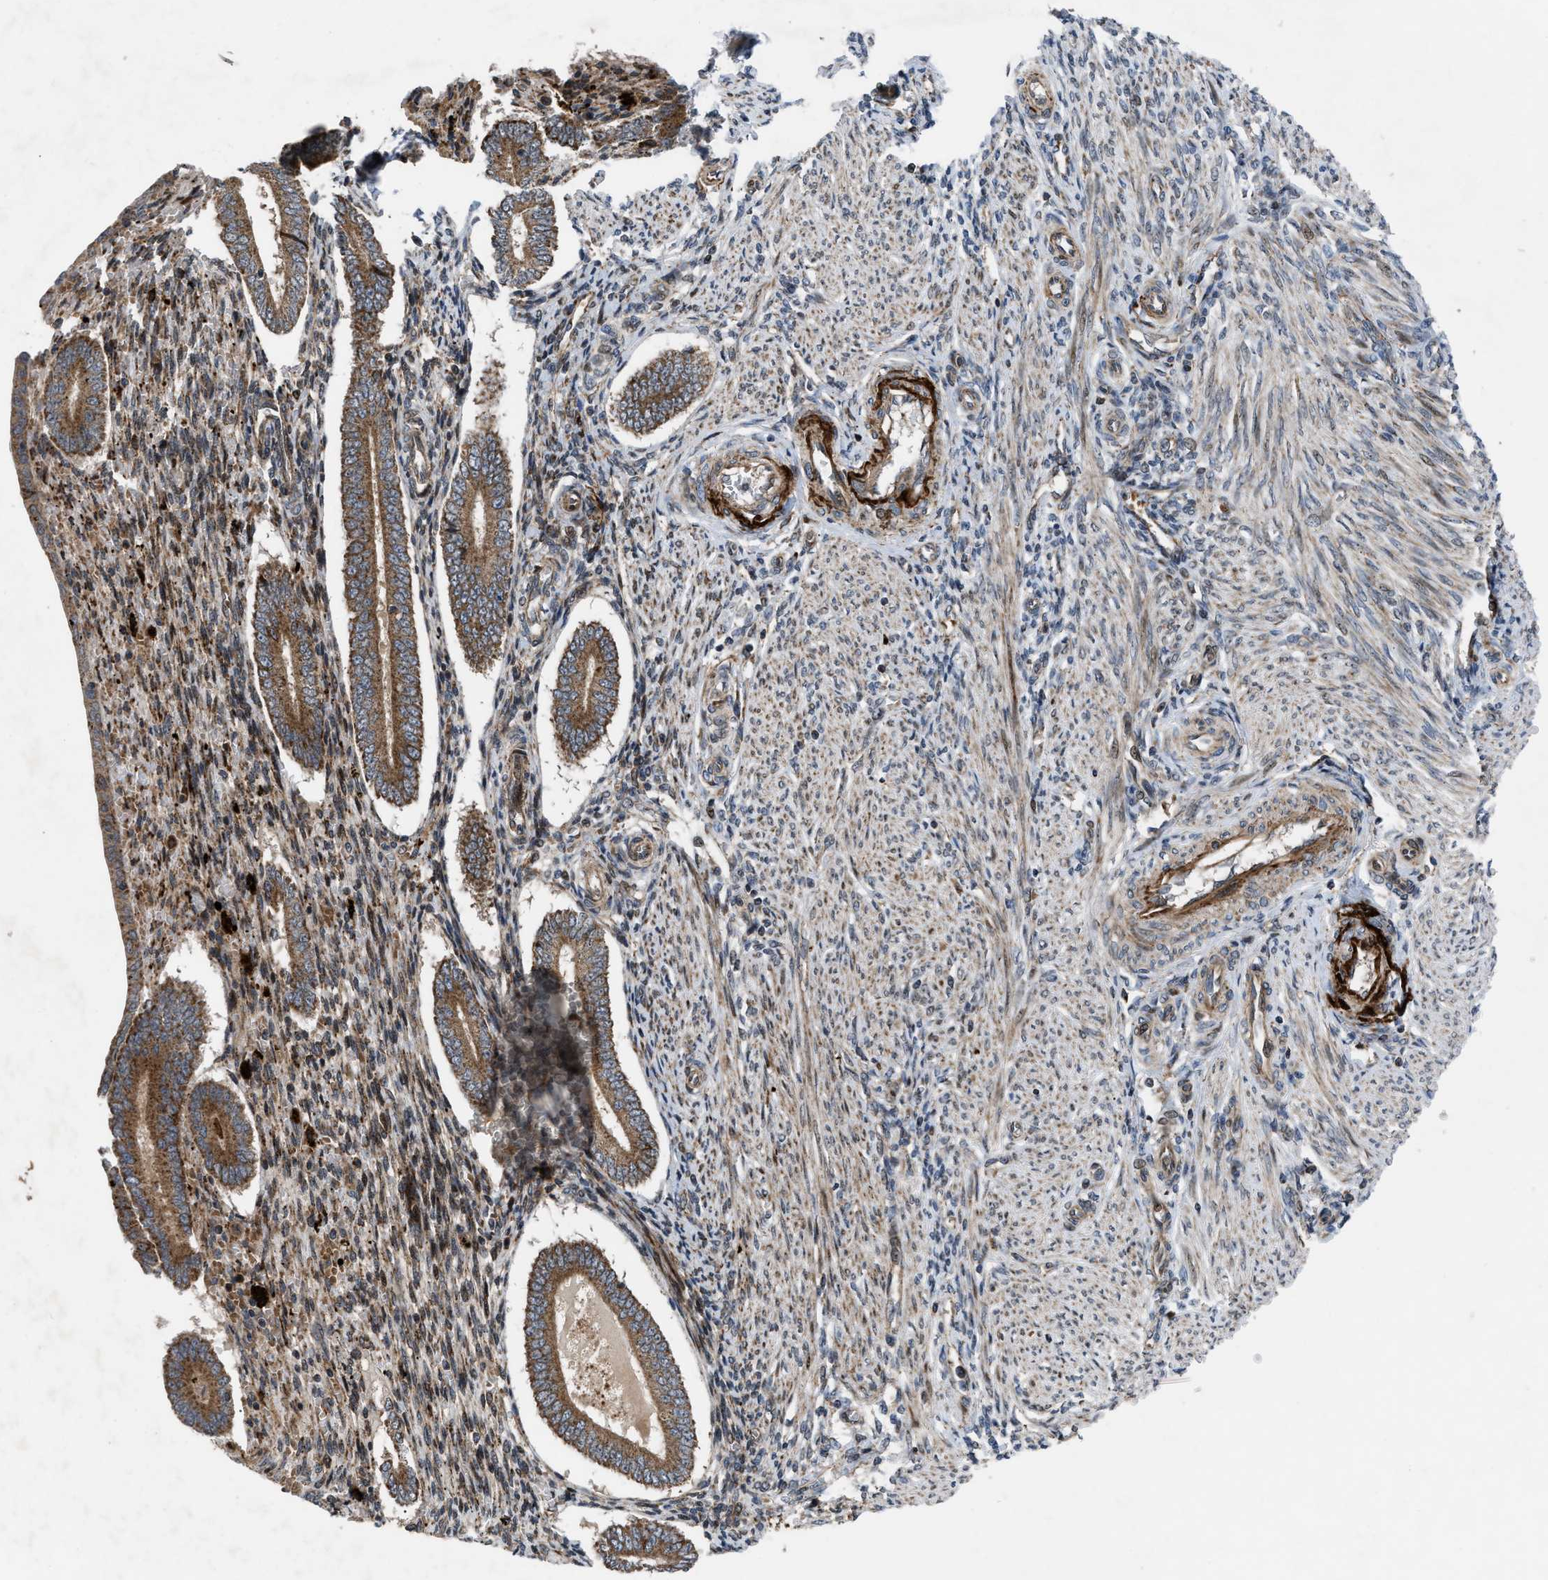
{"staining": {"intensity": "weak", "quantity": "25%-75%", "location": "cytoplasmic/membranous"}, "tissue": "endometrium", "cell_type": "Cells in endometrial stroma", "image_type": "normal", "snomed": [{"axis": "morphology", "description": "Normal tissue, NOS"}, {"axis": "topography", "description": "Endometrium"}], "caption": "Immunohistochemistry photomicrograph of unremarkable human endometrium stained for a protein (brown), which exhibits low levels of weak cytoplasmic/membranous expression in about 25%-75% of cells in endometrial stroma.", "gene": "AP3M2", "patient": {"sex": "female", "age": 42}}